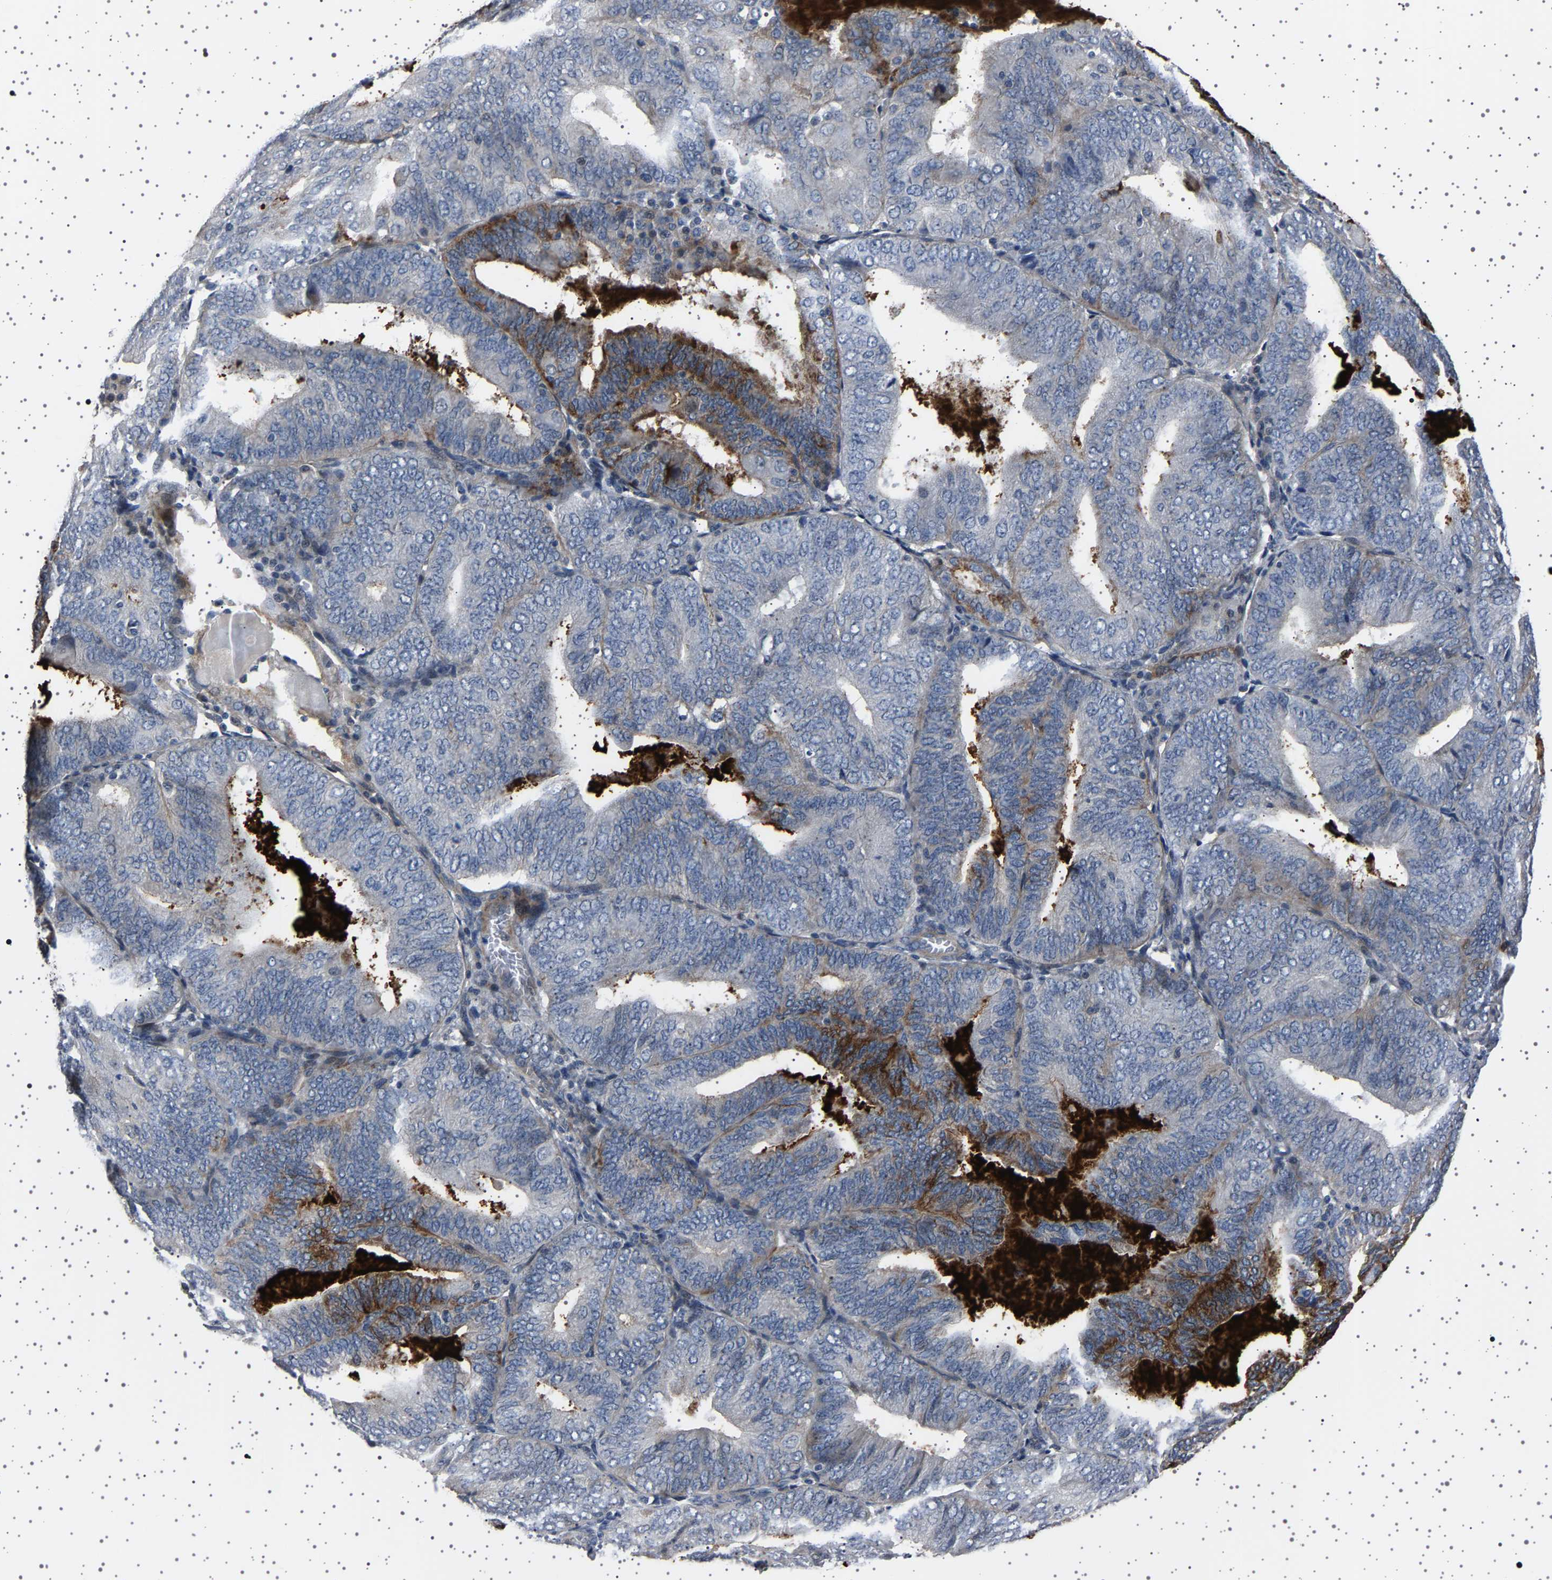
{"staining": {"intensity": "moderate", "quantity": "25%-75%", "location": "cytoplasmic/membranous"}, "tissue": "endometrial cancer", "cell_type": "Tumor cells", "image_type": "cancer", "snomed": [{"axis": "morphology", "description": "Adenocarcinoma, NOS"}, {"axis": "topography", "description": "Endometrium"}], "caption": "DAB immunohistochemical staining of human adenocarcinoma (endometrial) reveals moderate cytoplasmic/membranous protein expression in about 25%-75% of tumor cells. The staining is performed using DAB brown chromogen to label protein expression. The nuclei are counter-stained blue using hematoxylin.", "gene": "PAK5", "patient": {"sex": "female", "age": 81}}